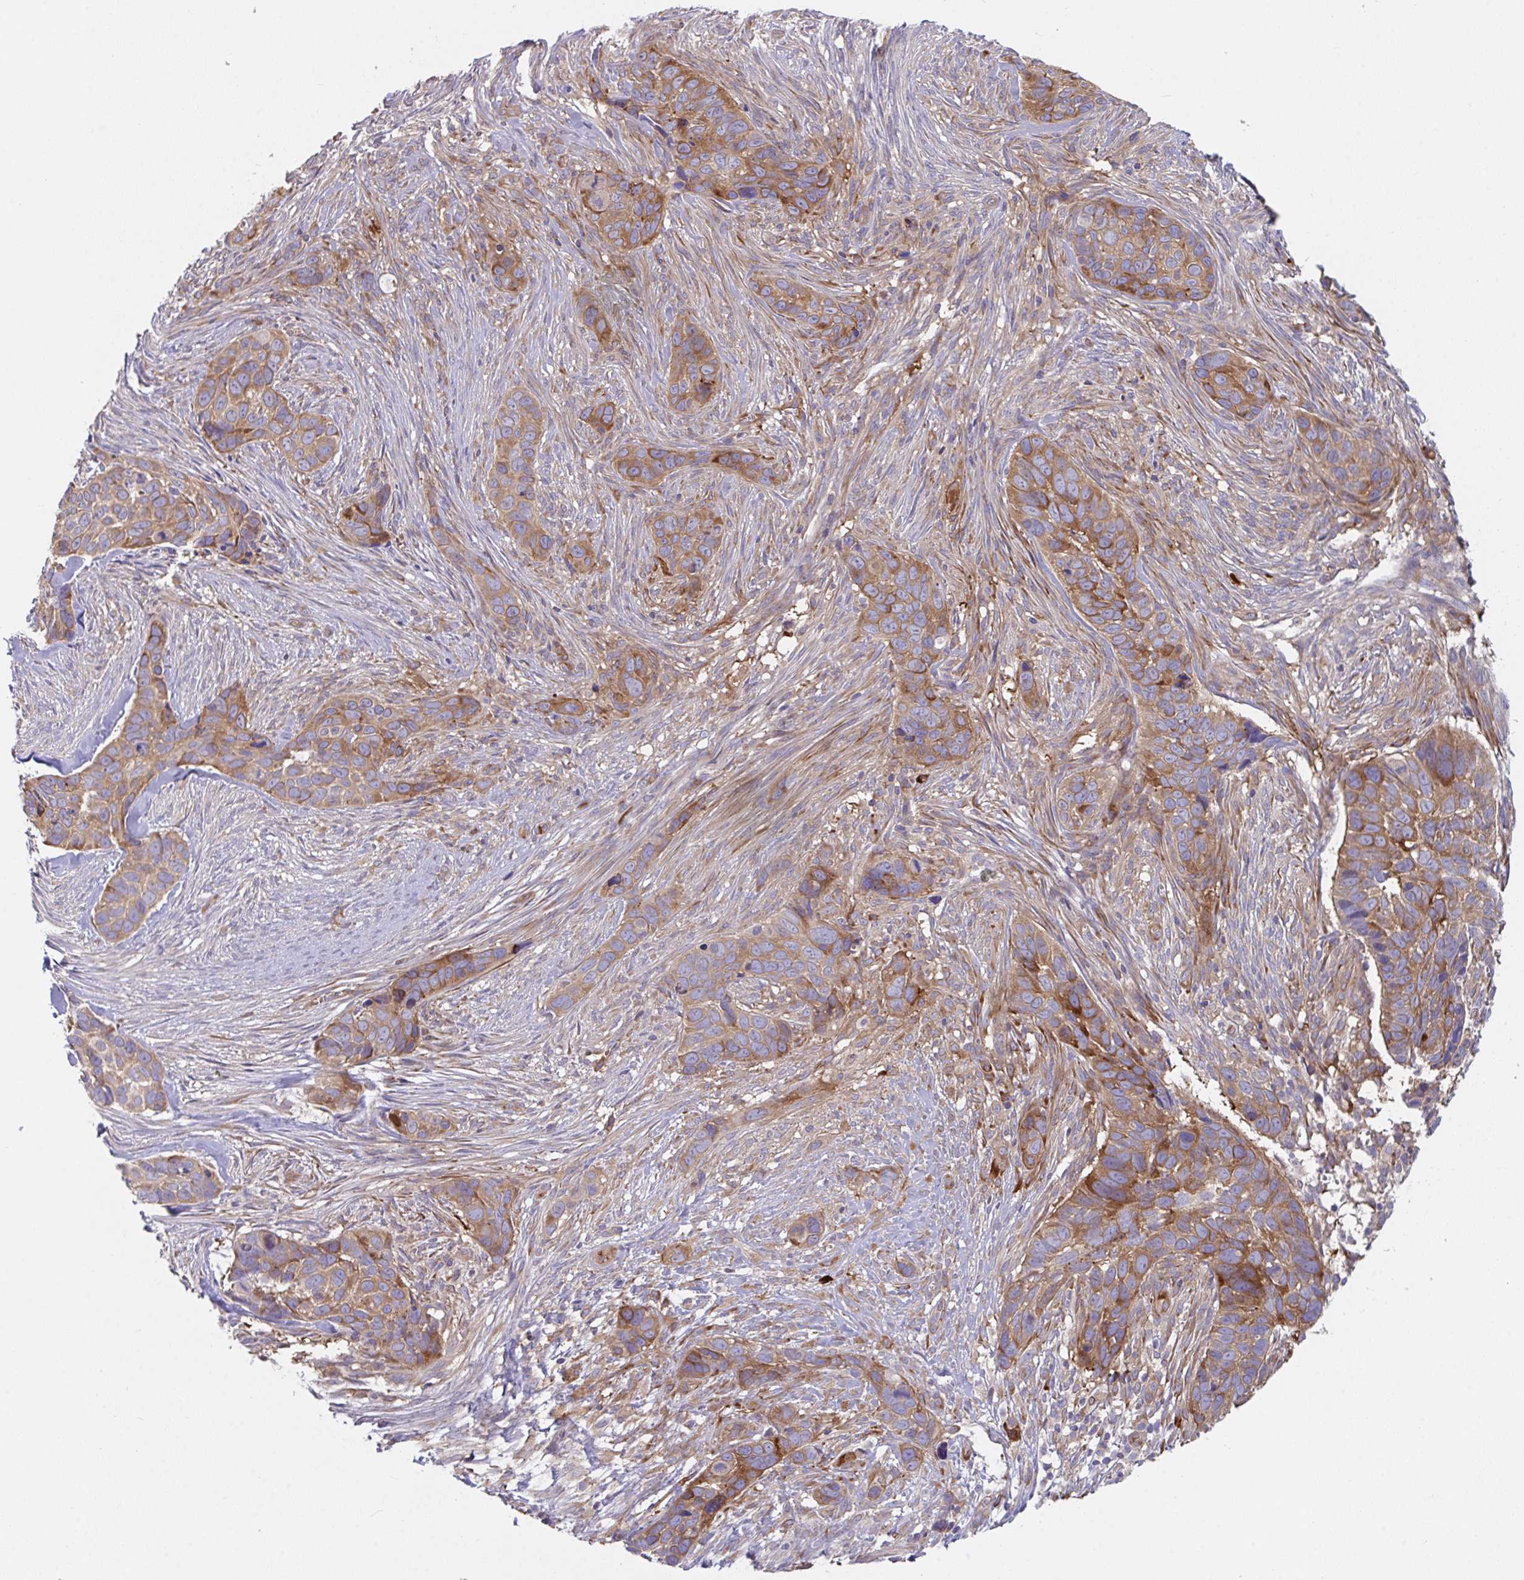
{"staining": {"intensity": "moderate", "quantity": ">75%", "location": "cytoplasmic/membranous"}, "tissue": "skin cancer", "cell_type": "Tumor cells", "image_type": "cancer", "snomed": [{"axis": "morphology", "description": "Basal cell carcinoma"}, {"axis": "topography", "description": "Skin"}], "caption": "Immunohistochemical staining of human skin basal cell carcinoma displays medium levels of moderate cytoplasmic/membranous protein staining in approximately >75% of tumor cells.", "gene": "YARS2", "patient": {"sex": "female", "age": 82}}